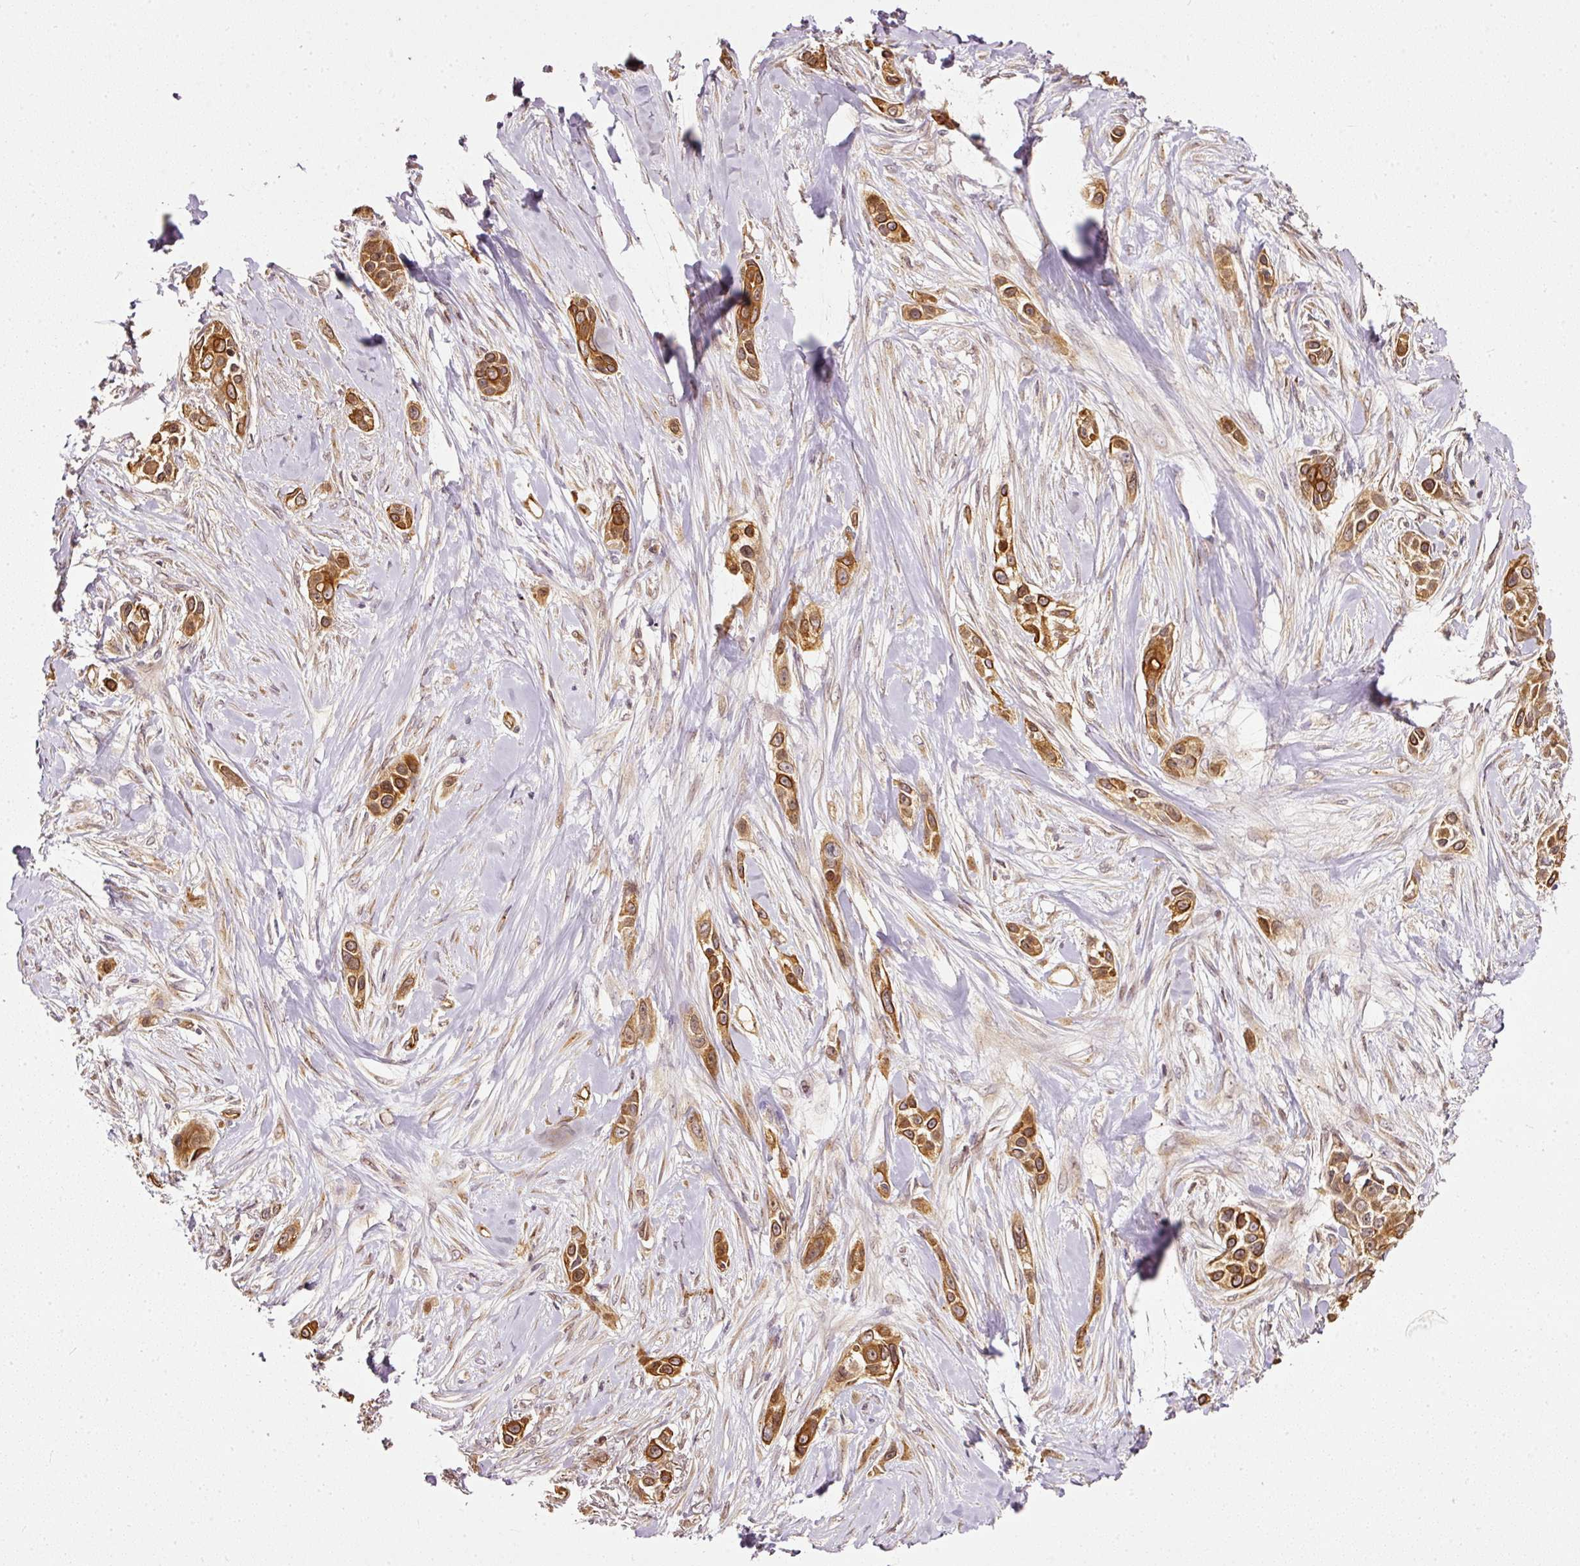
{"staining": {"intensity": "strong", "quantity": ">75%", "location": "cytoplasmic/membranous"}, "tissue": "skin cancer", "cell_type": "Tumor cells", "image_type": "cancer", "snomed": [{"axis": "morphology", "description": "Squamous cell carcinoma, NOS"}, {"axis": "topography", "description": "Skin"}], "caption": "DAB (3,3'-diaminobenzidine) immunohistochemical staining of skin squamous cell carcinoma demonstrates strong cytoplasmic/membranous protein positivity in about >75% of tumor cells.", "gene": "MIF4GD", "patient": {"sex": "female", "age": 69}}